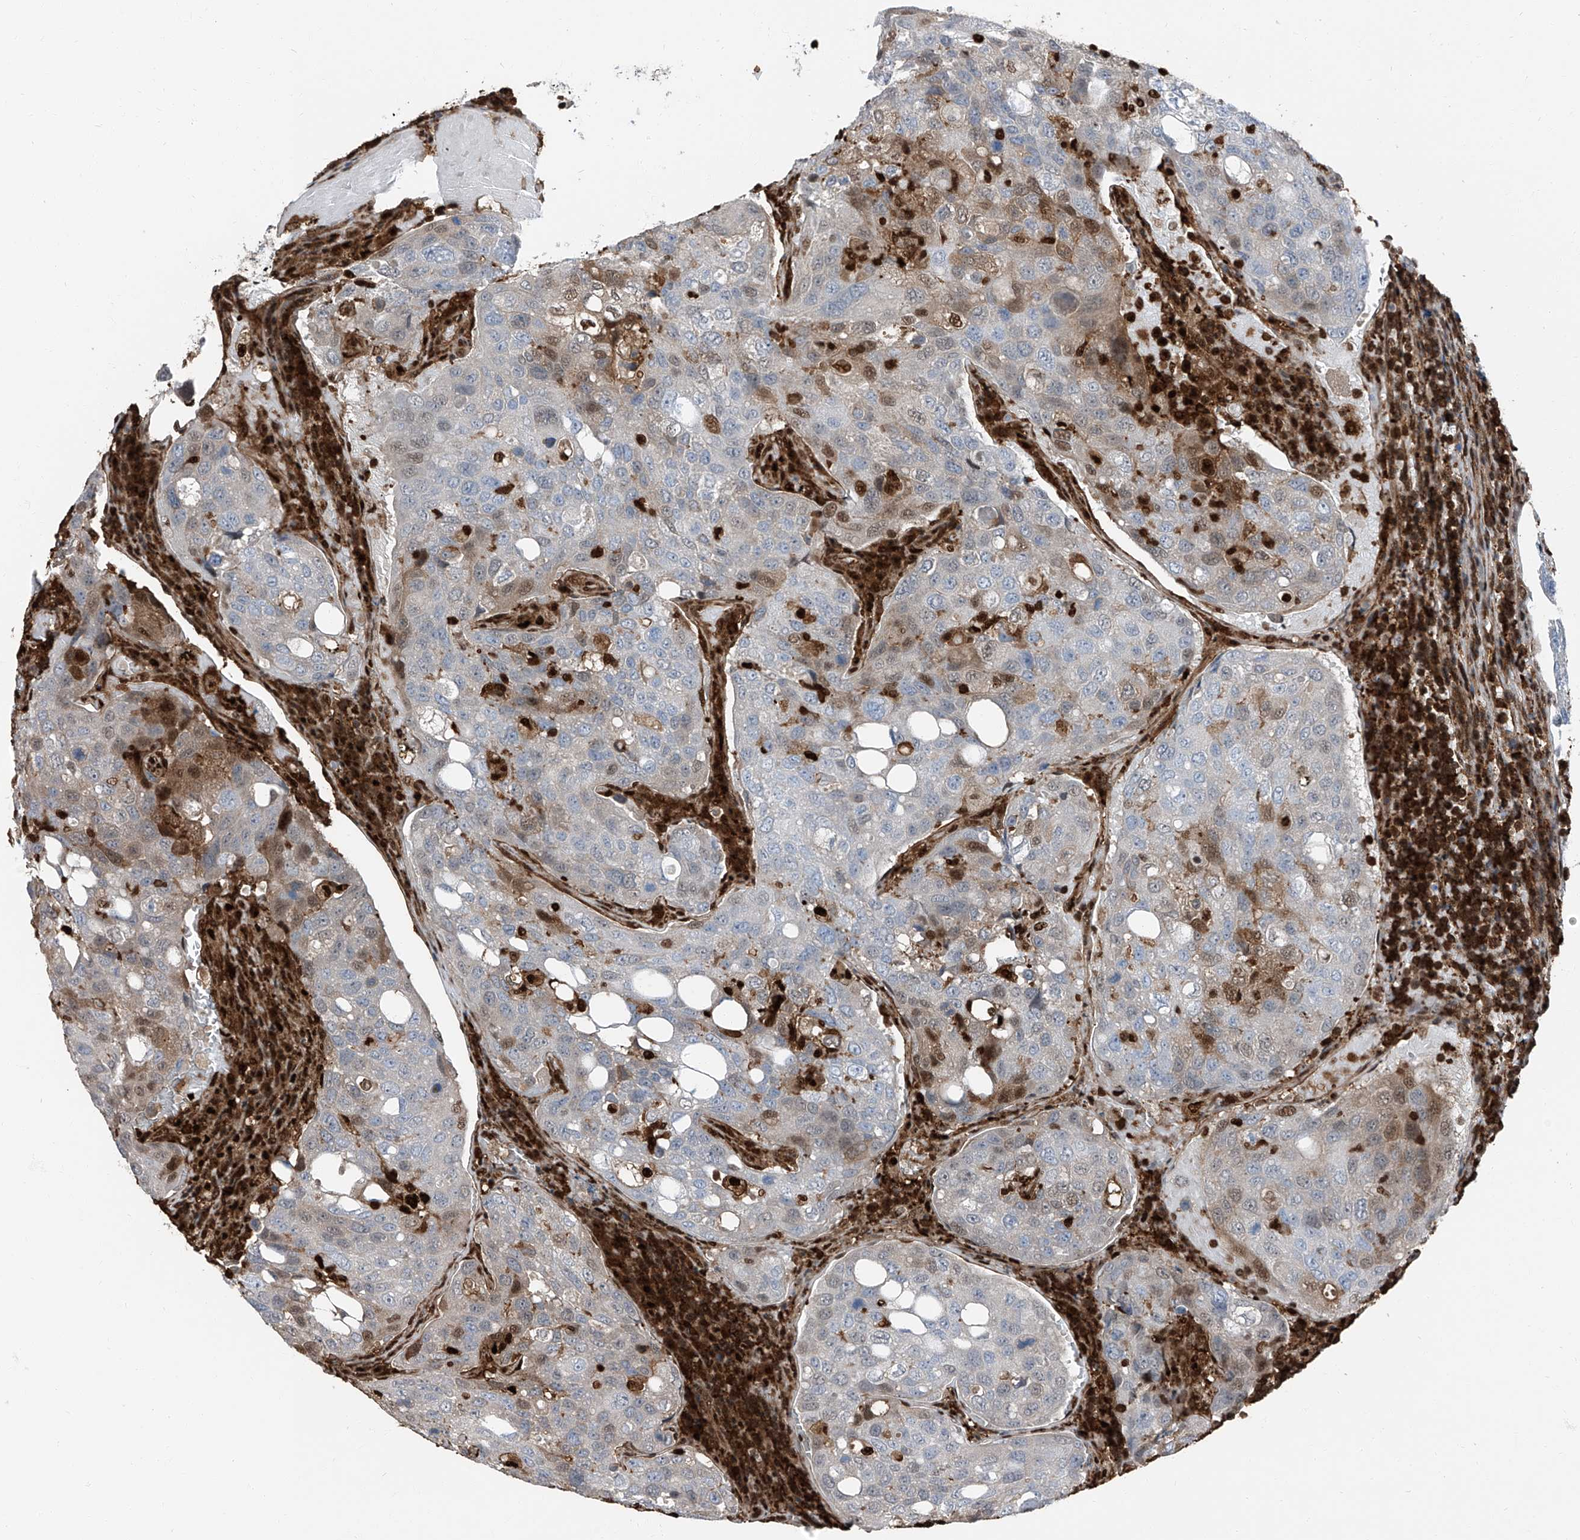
{"staining": {"intensity": "moderate", "quantity": "<25%", "location": "cytoplasmic/membranous,nuclear"}, "tissue": "urothelial cancer", "cell_type": "Tumor cells", "image_type": "cancer", "snomed": [{"axis": "morphology", "description": "Urothelial carcinoma, High grade"}, {"axis": "topography", "description": "Lymph node"}, {"axis": "topography", "description": "Urinary bladder"}], "caption": "Immunohistochemical staining of urothelial cancer exhibits low levels of moderate cytoplasmic/membranous and nuclear protein expression in approximately <25% of tumor cells.", "gene": "PSMB10", "patient": {"sex": "male", "age": 51}}